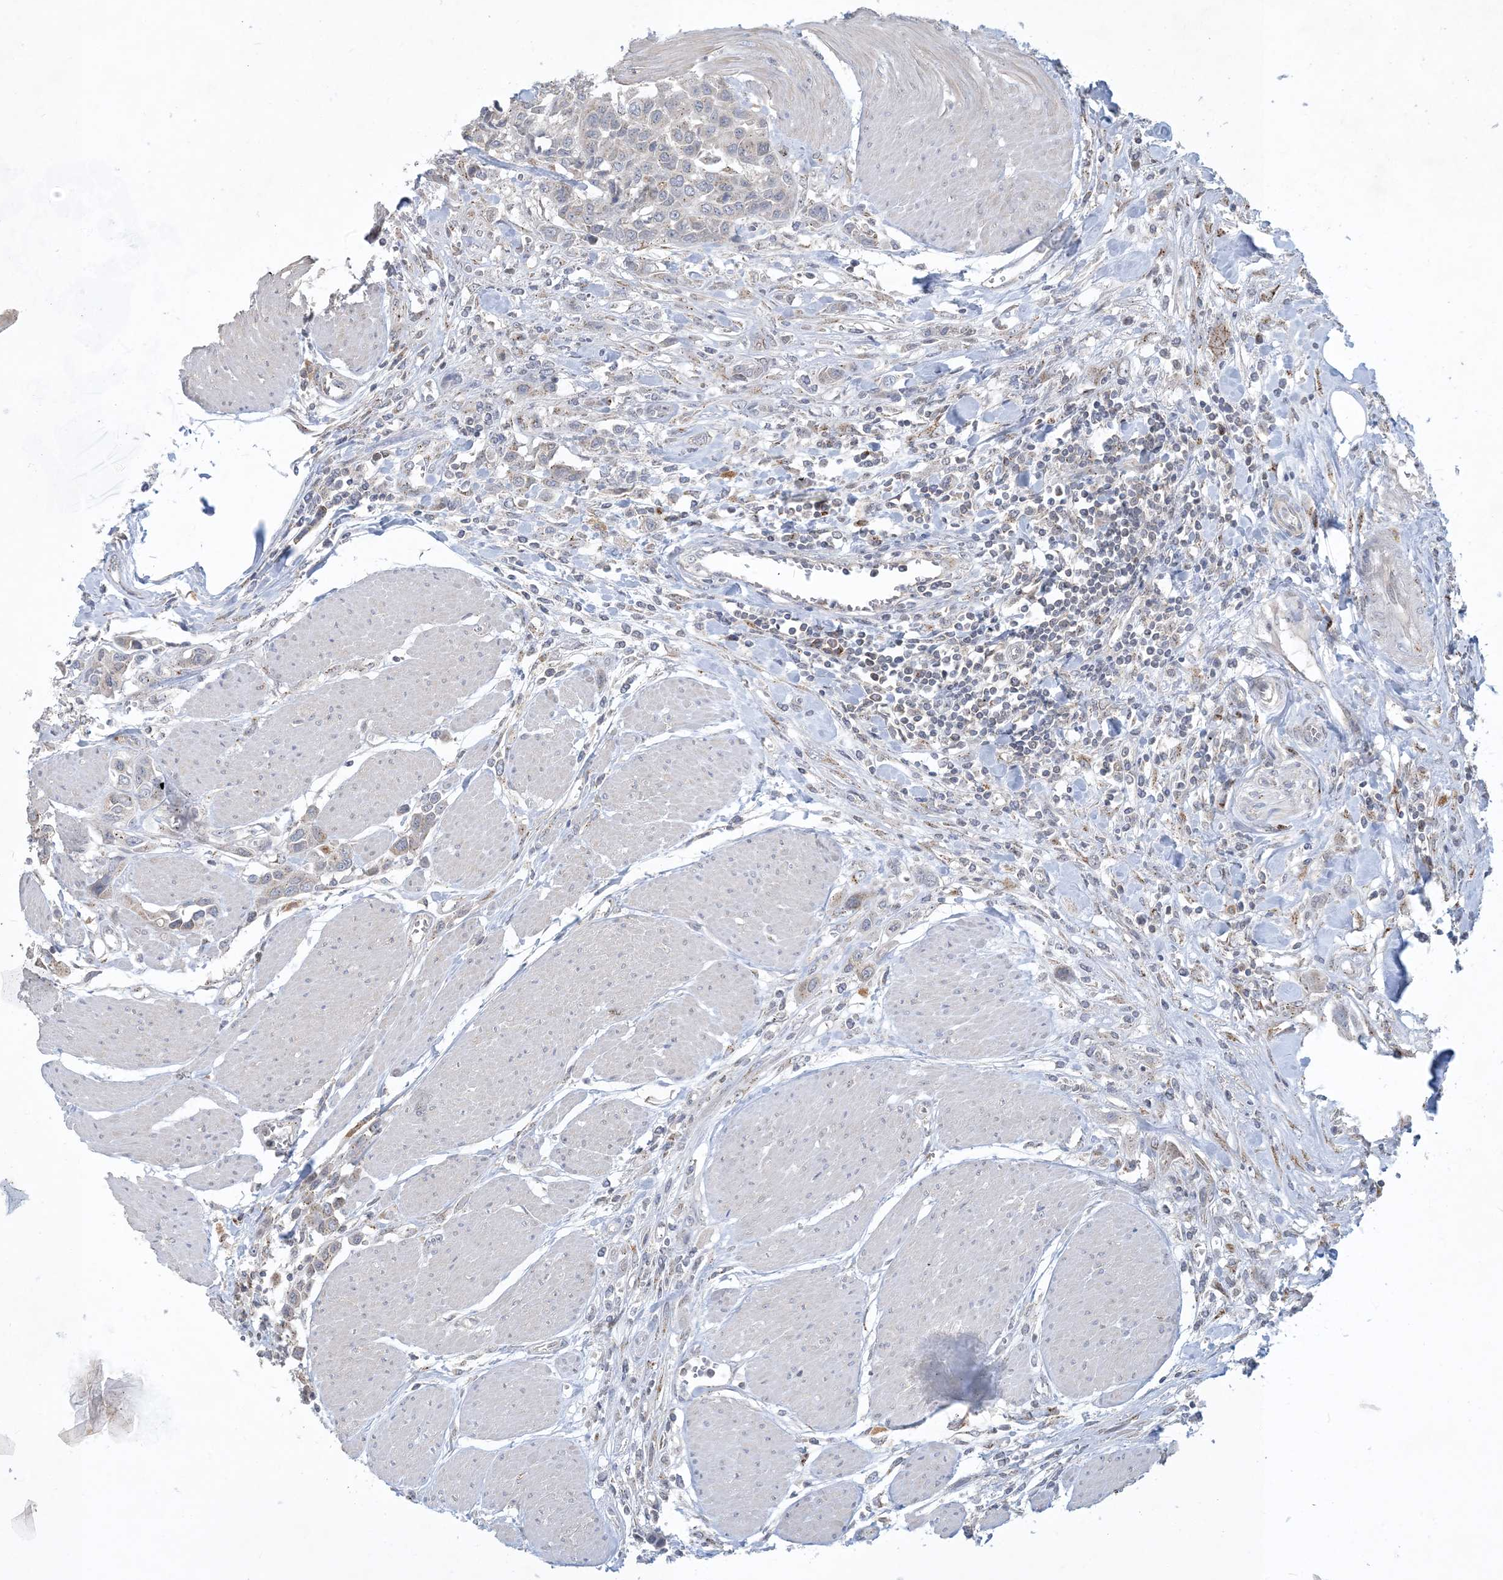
{"staining": {"intensity": "weak", "quantity": "25%-75%", "location": "cytoplasmic/membranous"}, "tissue": "urothelial cancer", "cell_type": "Tumor cells", "image_type": "cancer", "snomed": [{"axis": "morphology", "description": "Urothelial carcinoma, High grade"}, {"axis": "topography", "description": "Urinary bladder"}], "caption": "High-magnification brightfield microscopy of urothelial cancer stained with DAB (brown) and counterstained with hematoxylin (blue). tumor cells exhibit weak cytoplasmic/membranous positivity is appreciated in approximately25%-75% of cells. The staining was performed using DAB (3,3'-diaminobenzidine), with brown indicating positive protein expression. Nuclei are stained blue with hematoxylin.", "gene": "CCDC14", "patient": {"sex": "male", "age": 50}}